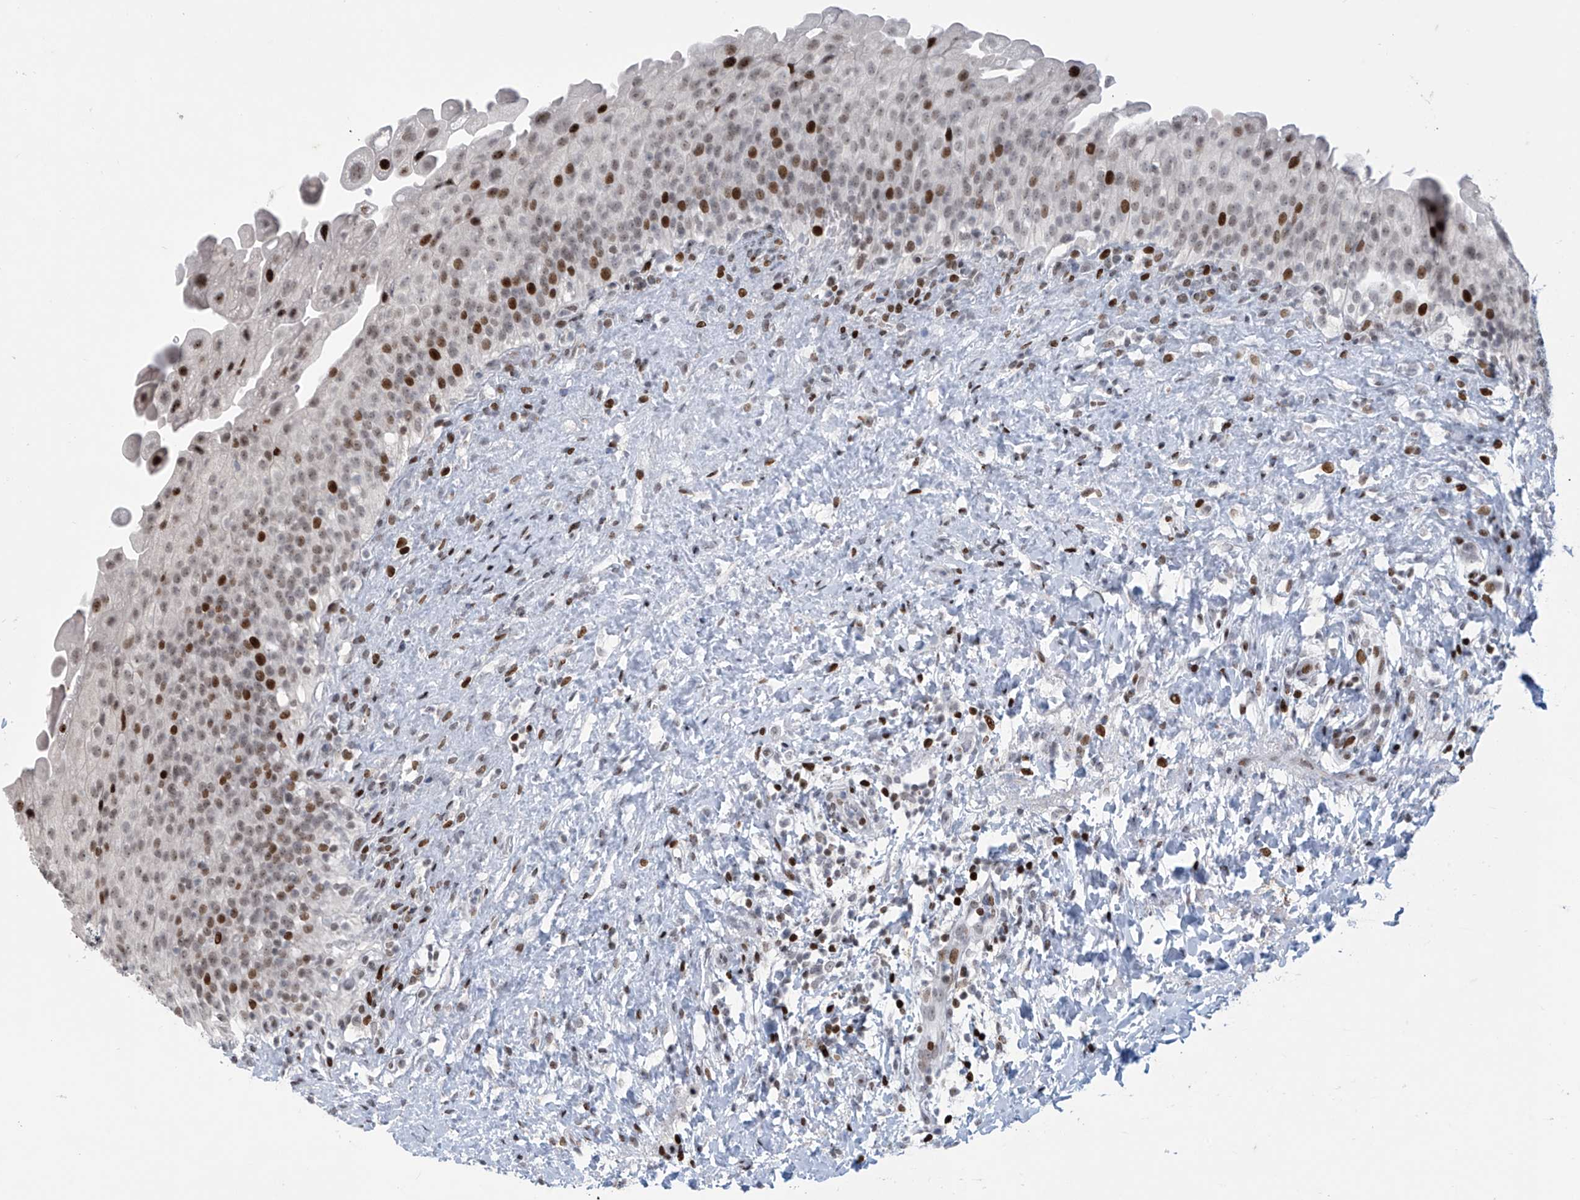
{"staining": {"intensity": "strong", "quantity": "25%-75%", "location": "nuclear"}, "tissue": "urinary bladder", "cell_type": "Urothelial cells", "image_type": "normal", "snomed": [{"axis": "morphology", "description": "Normal tissue, NOS"}, {"axis": "topography", "description": "Urinary bladder"}], "caption": "Strong nuclear protein positivity is present in about 25%-75% of urothelial cells in urinary bladder. (DAB = brown stain, brightfield microscopy at high magnification).", "gene": "RFX7", "patient": {"sex": "female", "age": 27}}